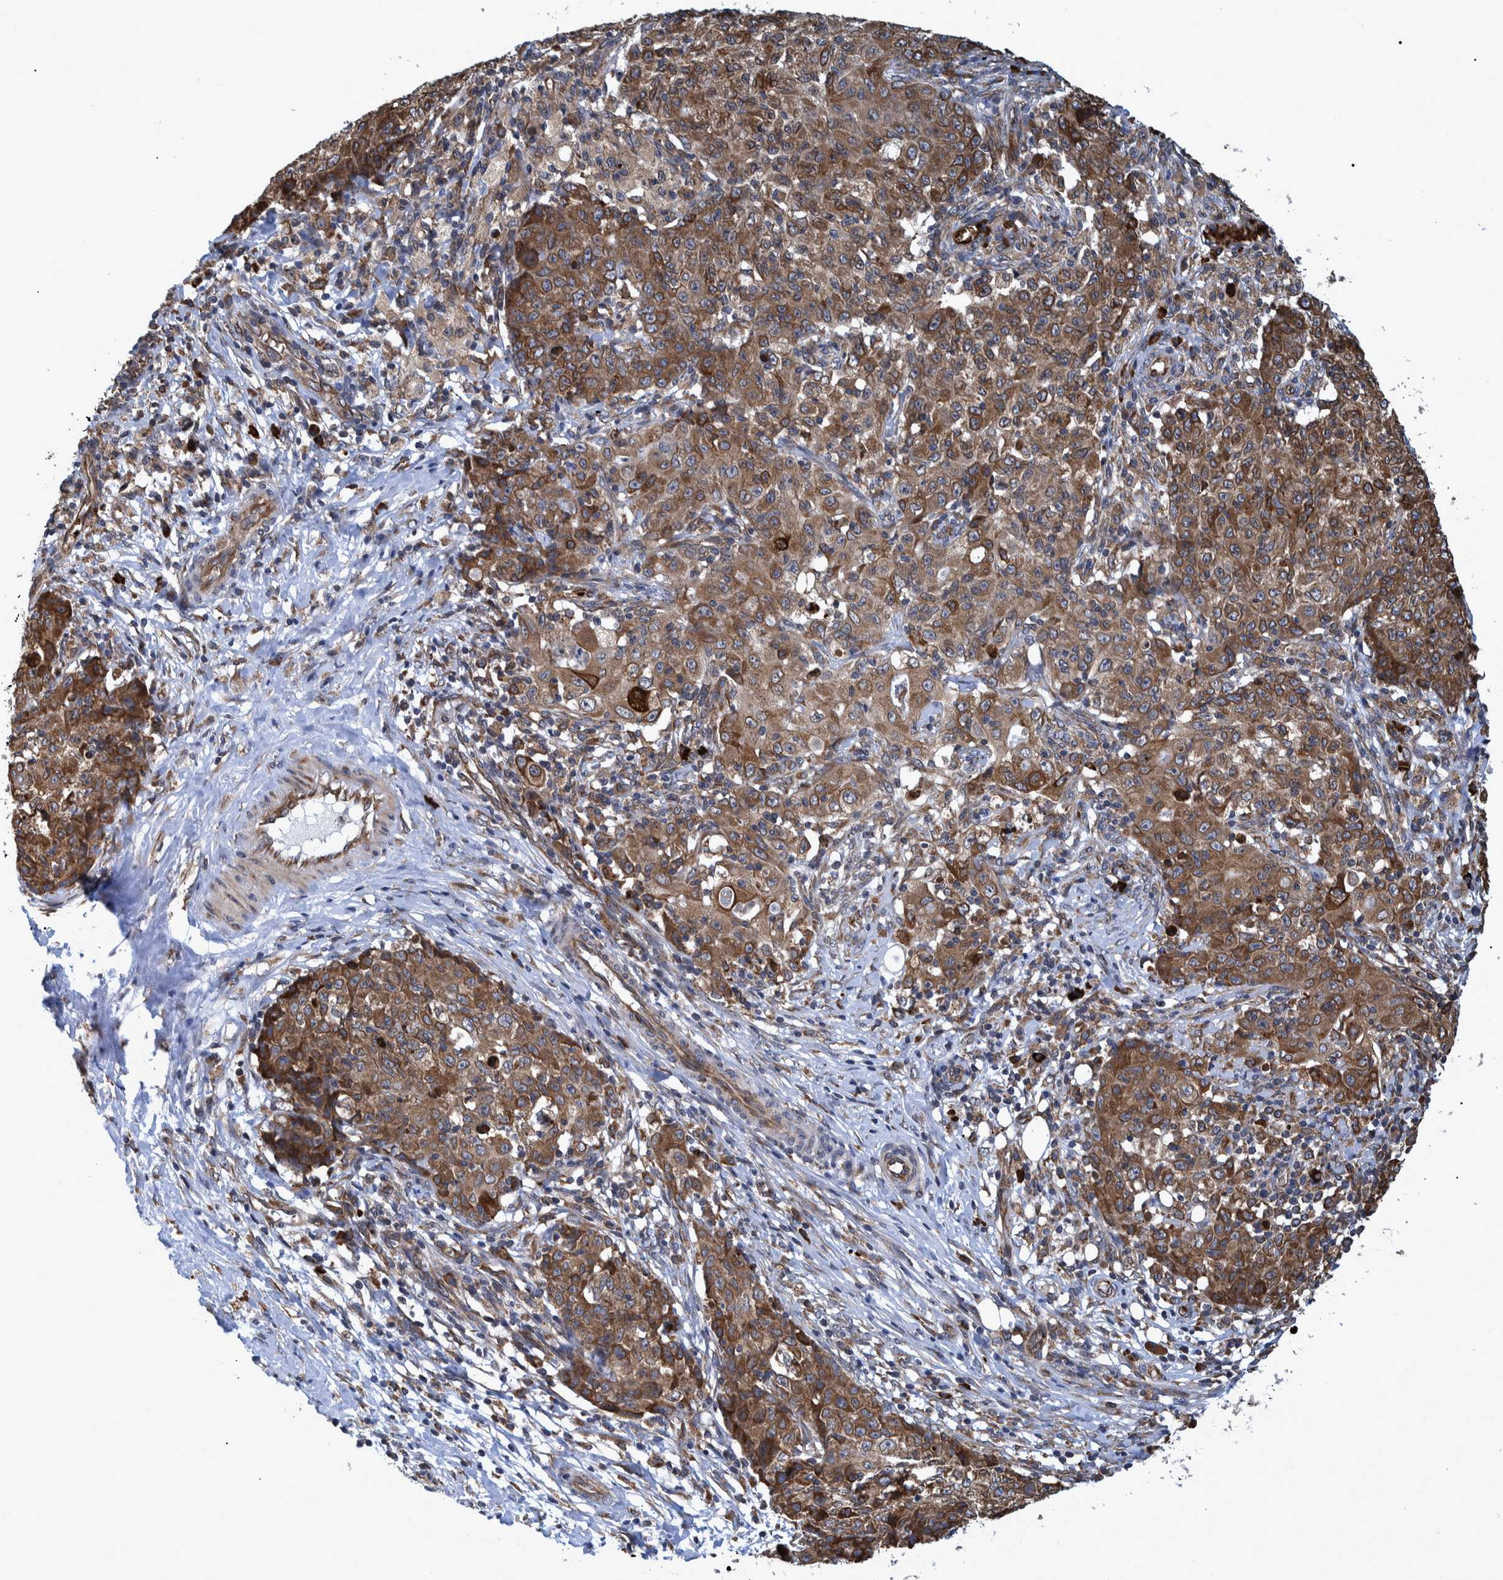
{"staining": {"intensity": "moderate", "quantity": ">75%", "location": "cytoplasmic/membranous"}, "tissue": "ovarian cancer", "cell_type": "Tumor cells", "image_type": "cancer", "snomed": [{"axis": "morphology", "description": "Carcinoma, endometroid"}, {"axis": "topography", "description": "Ovary"}], "caption": "Protein analysis of endometroid carcinoma (ovarian) tissue displays moderate cytoplasmic/membranous expression in about >75% of tumor cells.", "gene": "SPAG5", "patient": {"sex": "female", "age": 42}}